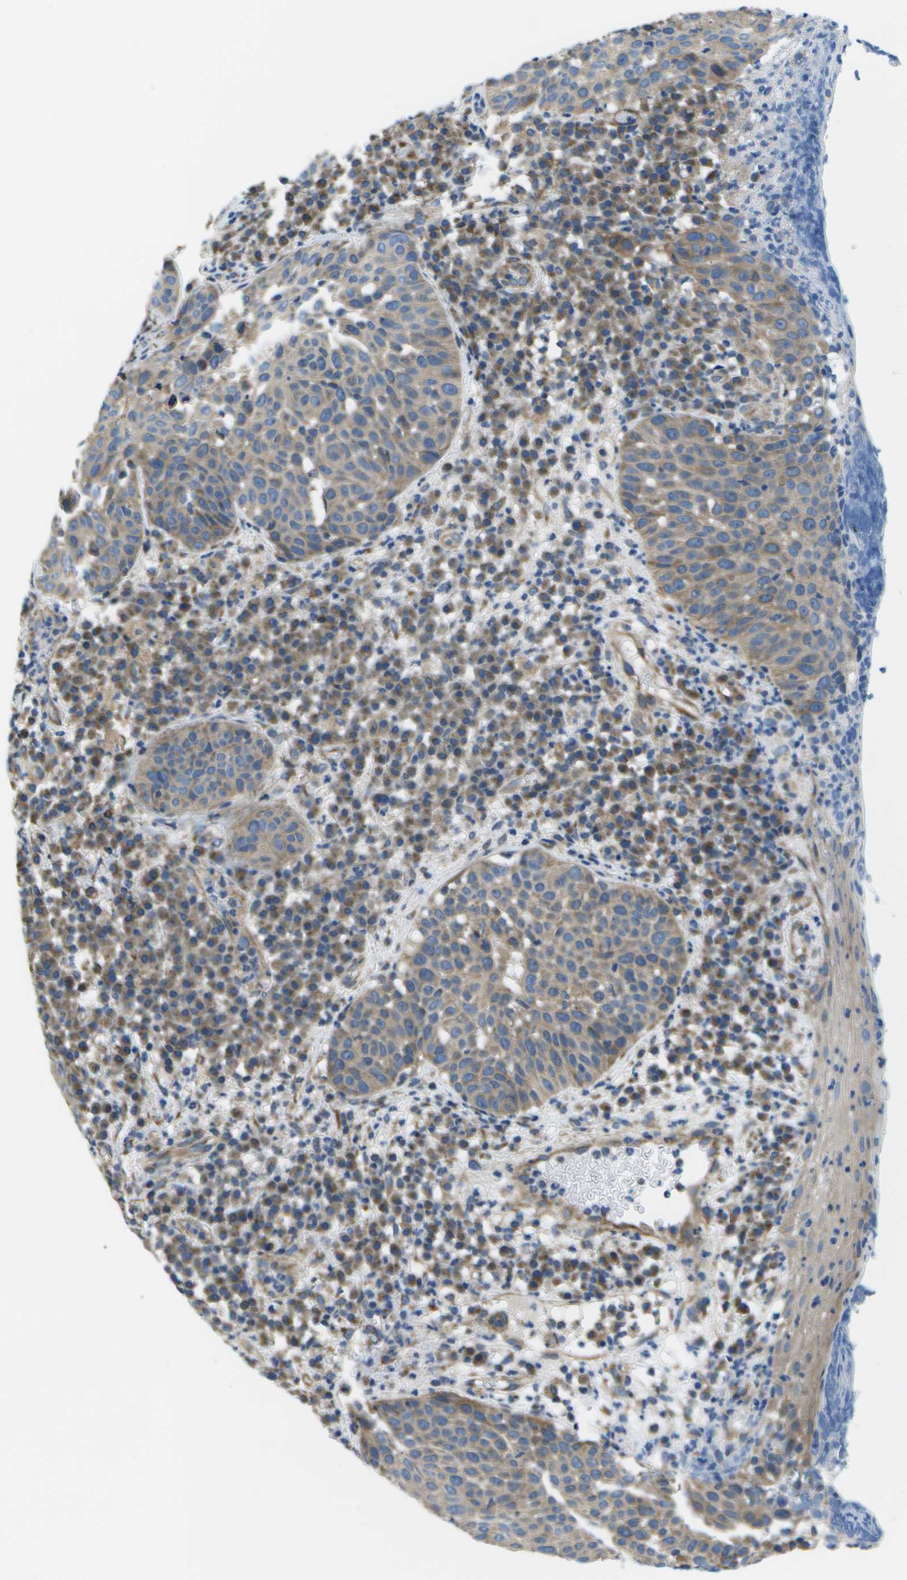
{"staining": {"intensity": "weak", "quantity": "25%-75%", "location": "cytoplasmic/membranous"}, "tissue": "skin cancer", "cell_type": "Tumor cells", "image_type": "cancer", "snomed": [{"axis": "morphology", "description": "Squamous cell carcinoma in situ, NOS"}, {"axis": "morphology", "description": "Squamous cell carcinoma, NOS"}, {"axis": "topography", "description": "Skin"}], "caption": "Human skin cancer (squamous cell carcinoma) stained for a protein (brown) exhibits weak cytoplasmic/membranous positive staining in about 25%-75% of tumor cells.", "gene": "MVK", "patient": {"sex": "male", "age": 93}}